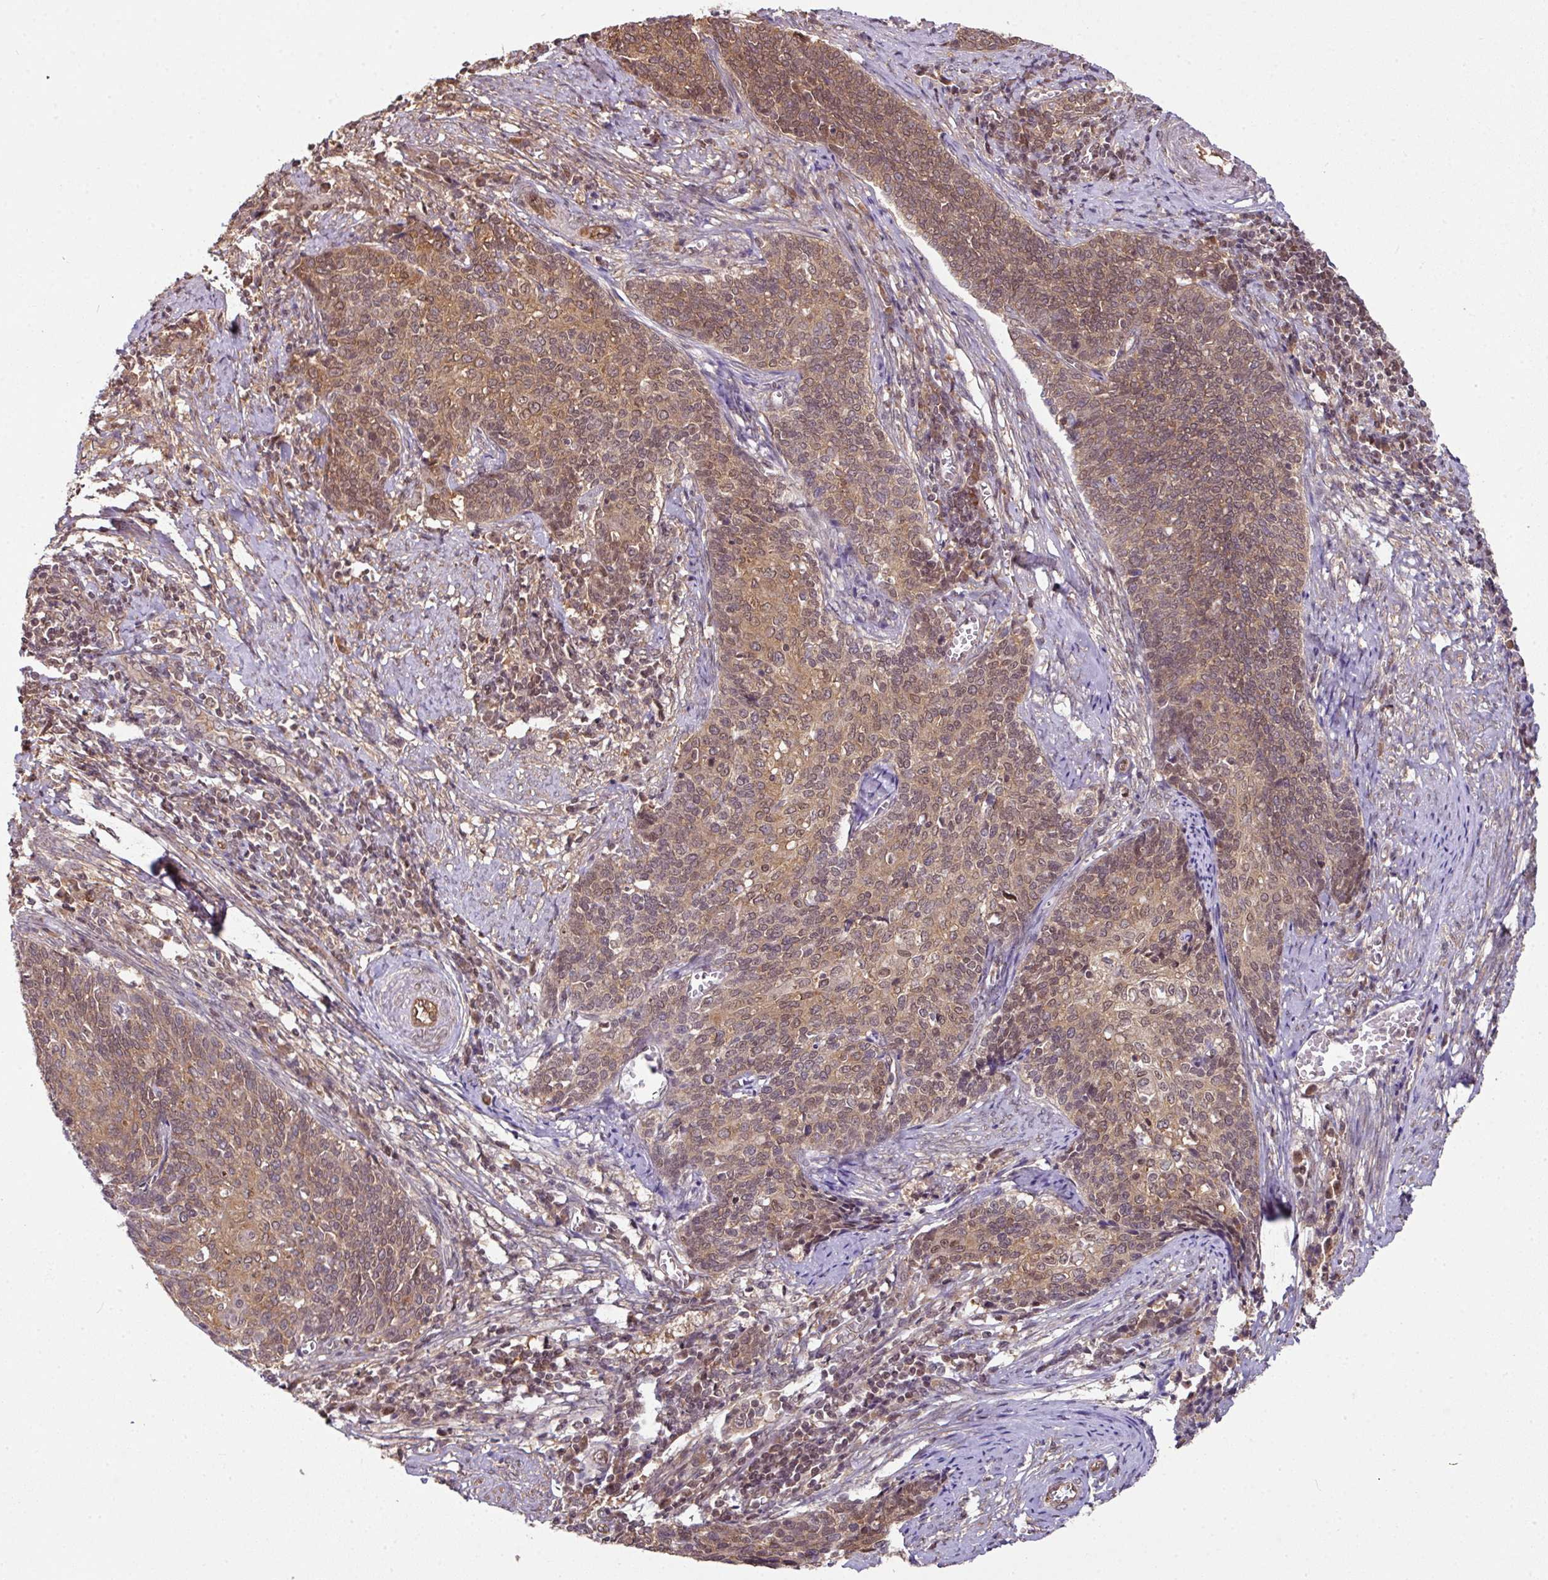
{"staining": {"intensity": "moderate", "quantity": ">75%", "location": "cytoplasmic/membranous,nuclear"}, "tissue": "cervical cancer", "cell_type": "Tumor cells", "image_type": "cancer", "snomed": [{"axis": "morphology", "description": "Squamous cell carcinoma, NOS"}, {"axis": "topography", "description": "Cervix"}], "caption": "Cervical squamous cell carcinoma stained with IHC shows moderate cytoplasmic/membranous and nuclear positivity in about >75% of tumor cells. Ihc stains the protein of interest in brown and the nuclei are stained blue.", "gene": "ANKRD18A", "patient": {"sex": "female", "age": 39}}